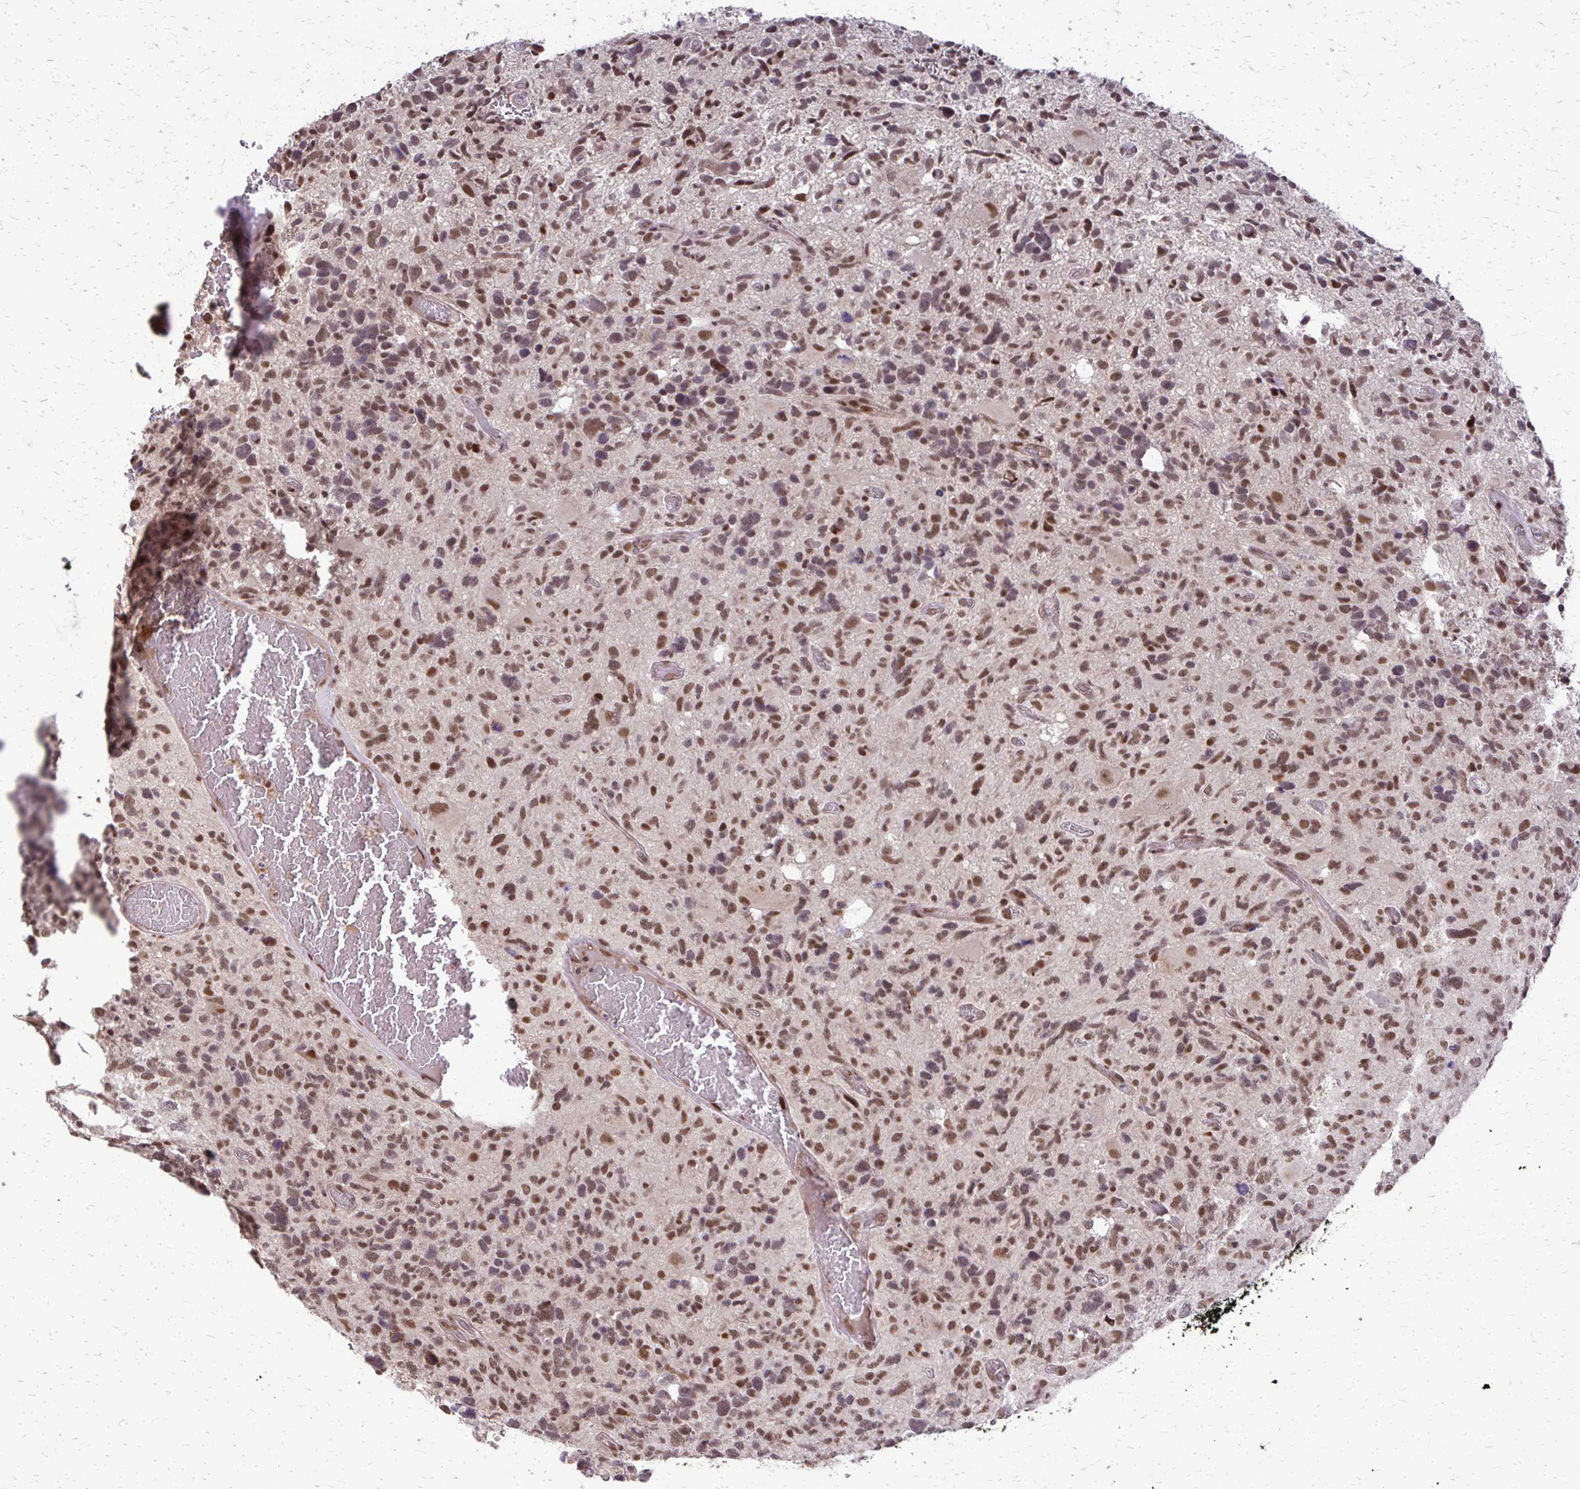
{"staining": {"intensity": "moderate", "quantity": ">75%", "location": "nuclear"}, "tissue": "glioma", "cell_type": "Tumor cells", "image_type": "cancer", "snomed": [{"axis": "morphology", "description": "Glioma, malignant, High grade"}, {"axis": "topography", "description": "Brain"}], "caption": "Glioma was stained to show a protein in brown. There is medium levels of moderate nuclear expression in about >75% of tumor cells.", "gene": "SS18", "patient": {"sex": "male", "age": 49}}